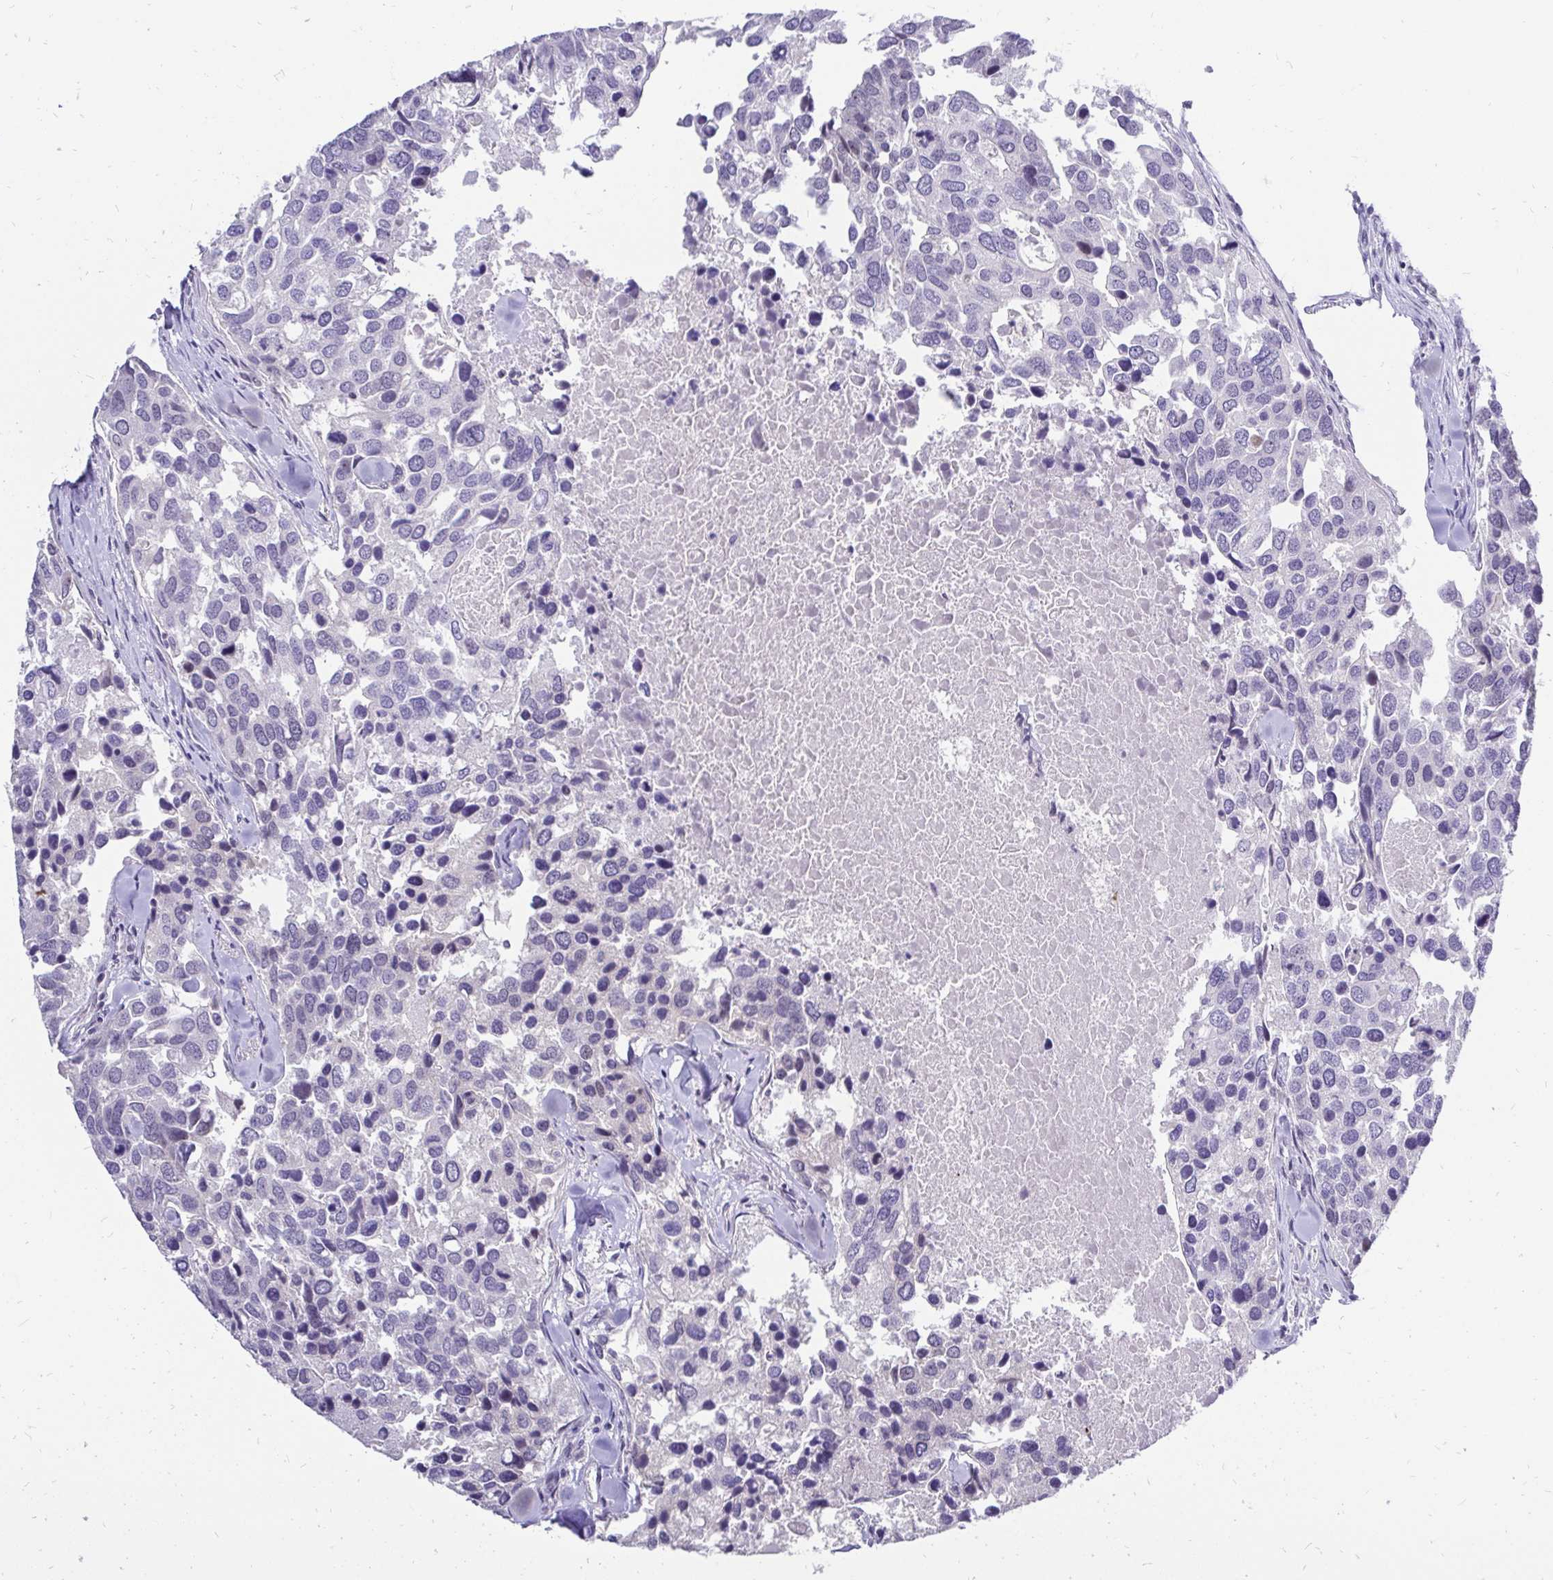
{"staining": {"intensity": "negative", "quantity": "none", "location": "none"}, "tissue": "breast cancer", "cell_type": "Tumor cells", "image_type": "cancer", "snomed": [{"axis": "morphology", "description": "Duct carcinoma"}, {"axis": "topography", "description": "Breast"}], "caption": "Tumor cells are negative for brown protein staining in breast intraductal carcinoma.", "gene": "ZNF860", "patient": {"sex": "female", "age": 83}}